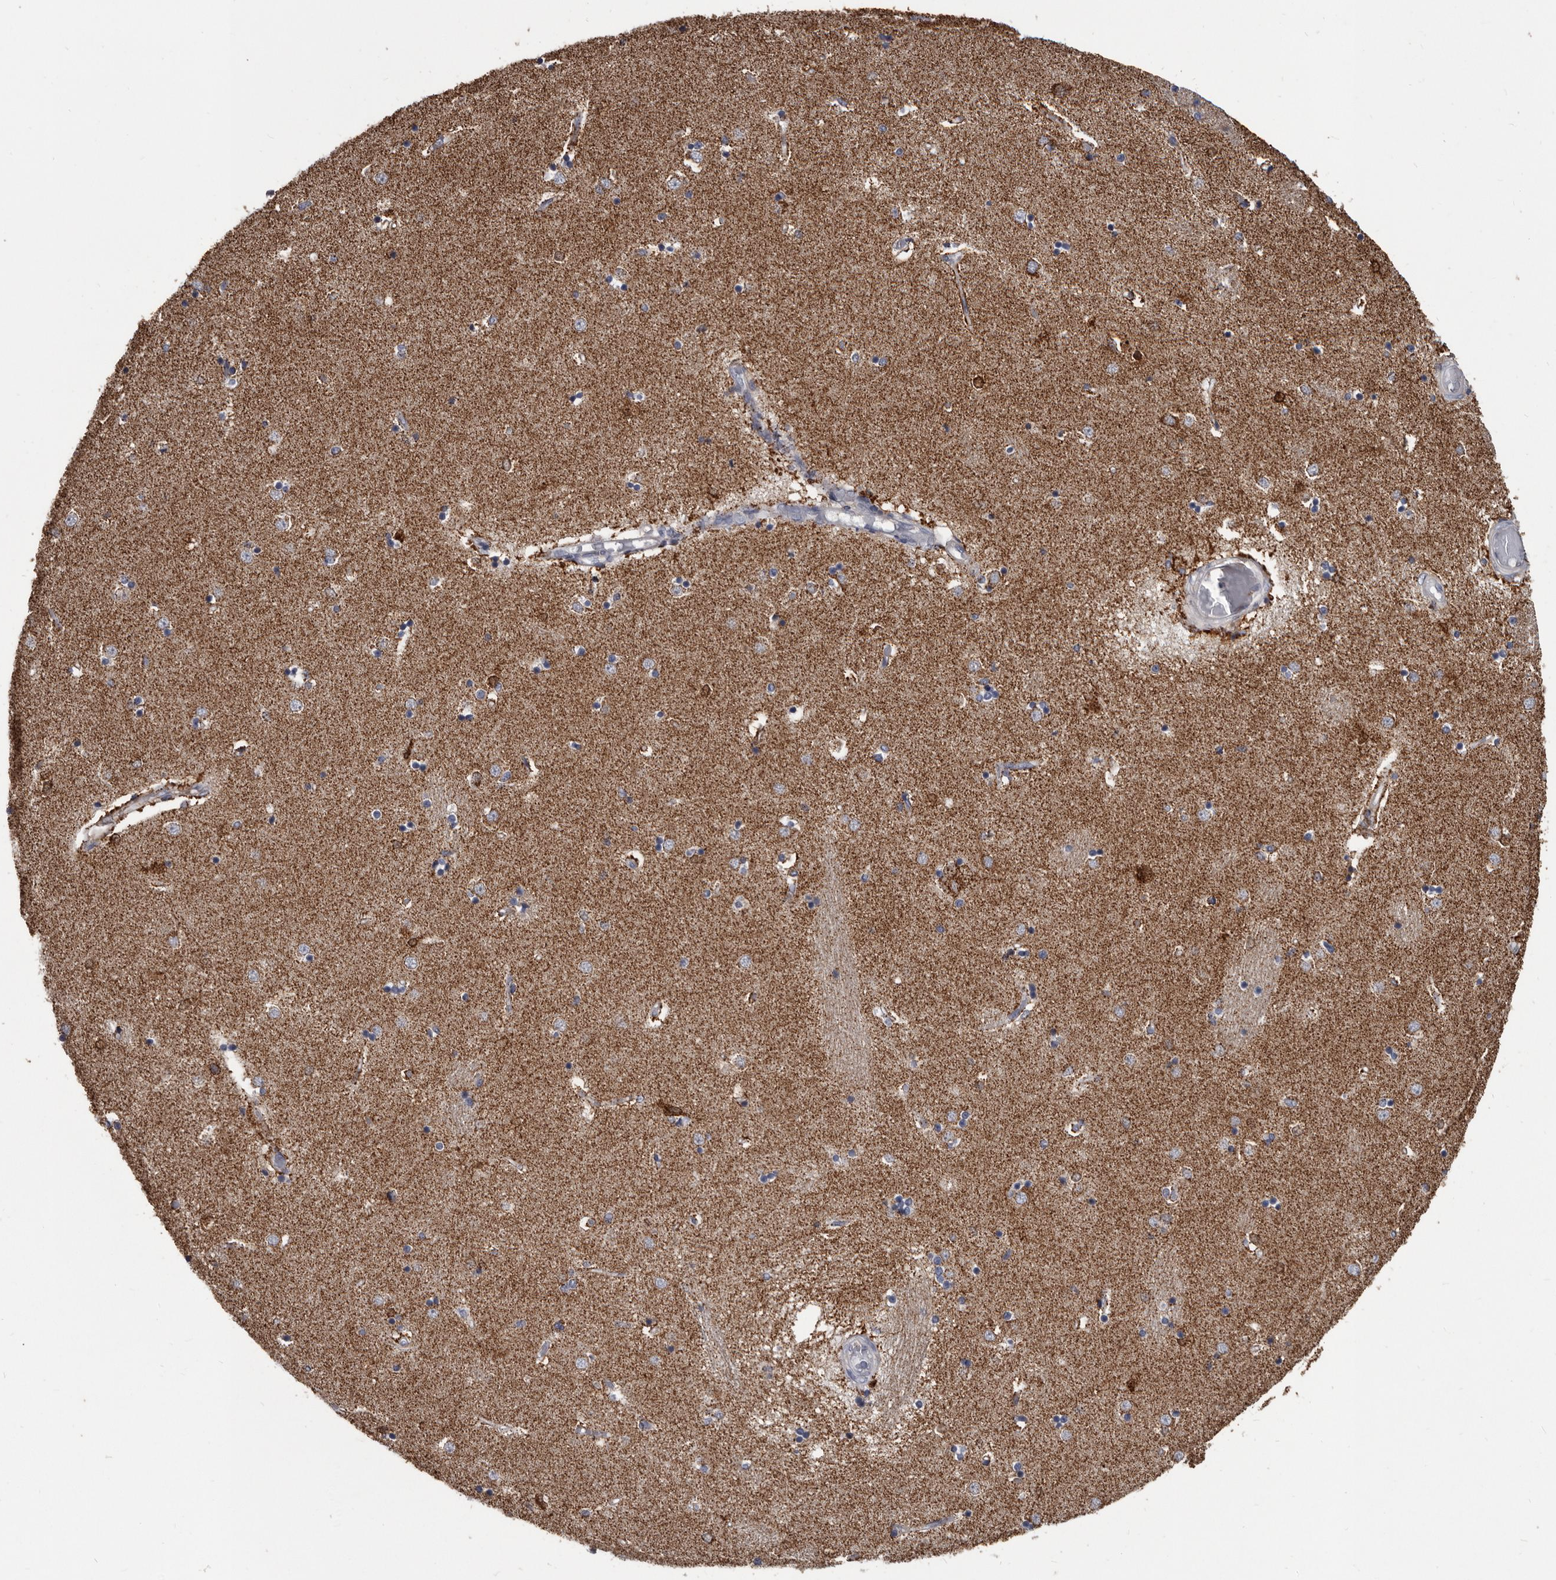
{"staining": {"intensity": "weak", "quantity": "<25%", "location": "cytoplasmic/membranous"}, "tissue": "caudate", "cell_type": "Glial cells", "image_type": "normal", "snomed": [{"axis": "morphology", "description": "Normal tissue, NOS"}, {"axis": "topography", "description": "Lateral ventricle wall"}], "caption": "An immunohistochemistry (IHC) micrograph of unremarkable caudate is shown. There is no staining in glial cells of caudate.", "gene": "ALDH5A1", "patient": {"sex": "male", "age": 45}}